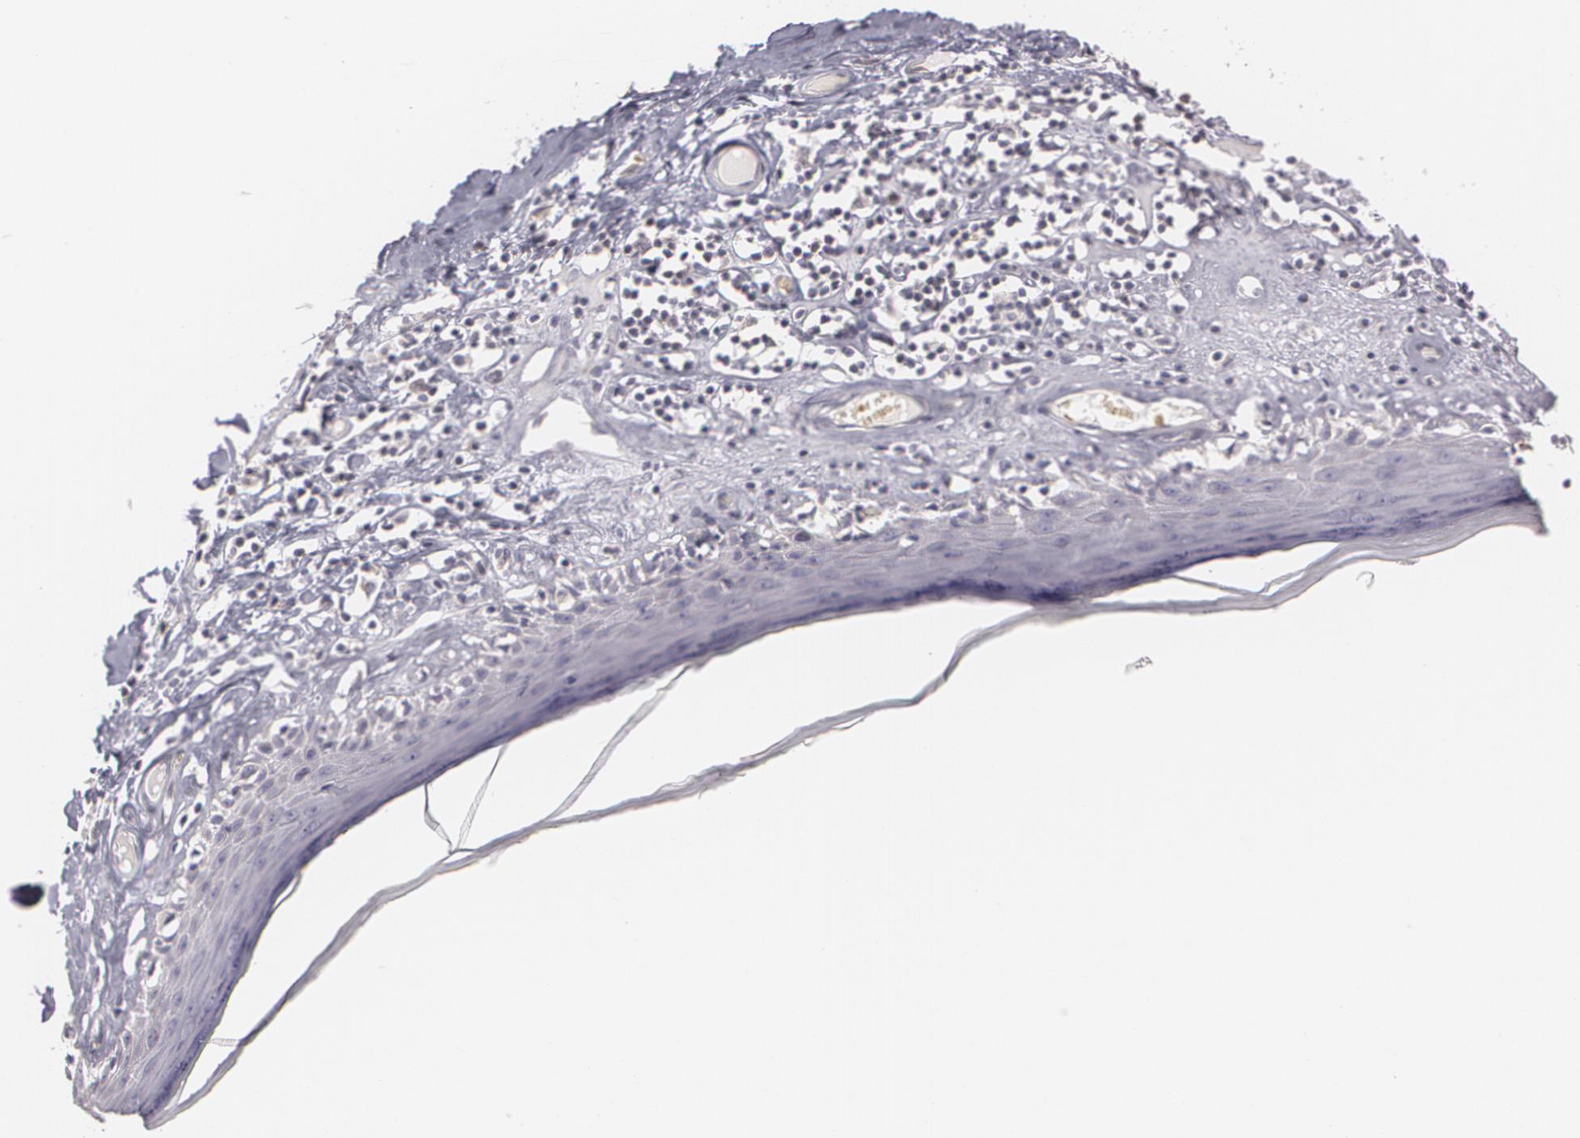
{"staining": {"intensity": "negative", "quantity": "none", "location": "none"}, "tissue": "skin", "cell_type": "Epidermal cells", "image_type": "normal", "snomed": [{"axis": "morphology", "description": "Normal tissue, NOS"}, {"axis": "topography", "description": "Vascular tissue"}, {"axis": "topography", "description": "Vulva"}, {"axis": "topography", "description": "Peripheral nerve tissue"}], "caption": "Immunohistochemistry (IHC) image of benign skin: skin stained with DAB (3,3'-diaminobenzidine) displays no significant protein positivity in epidermal cells. The staining was performed using DAB to visualize the protein expression in brown, while the nuclei were stained in blue with hematoxylin (Magnification: 20x).", "gene": "ZBTB16", "patient": {"sex": "female", "age": 86}}